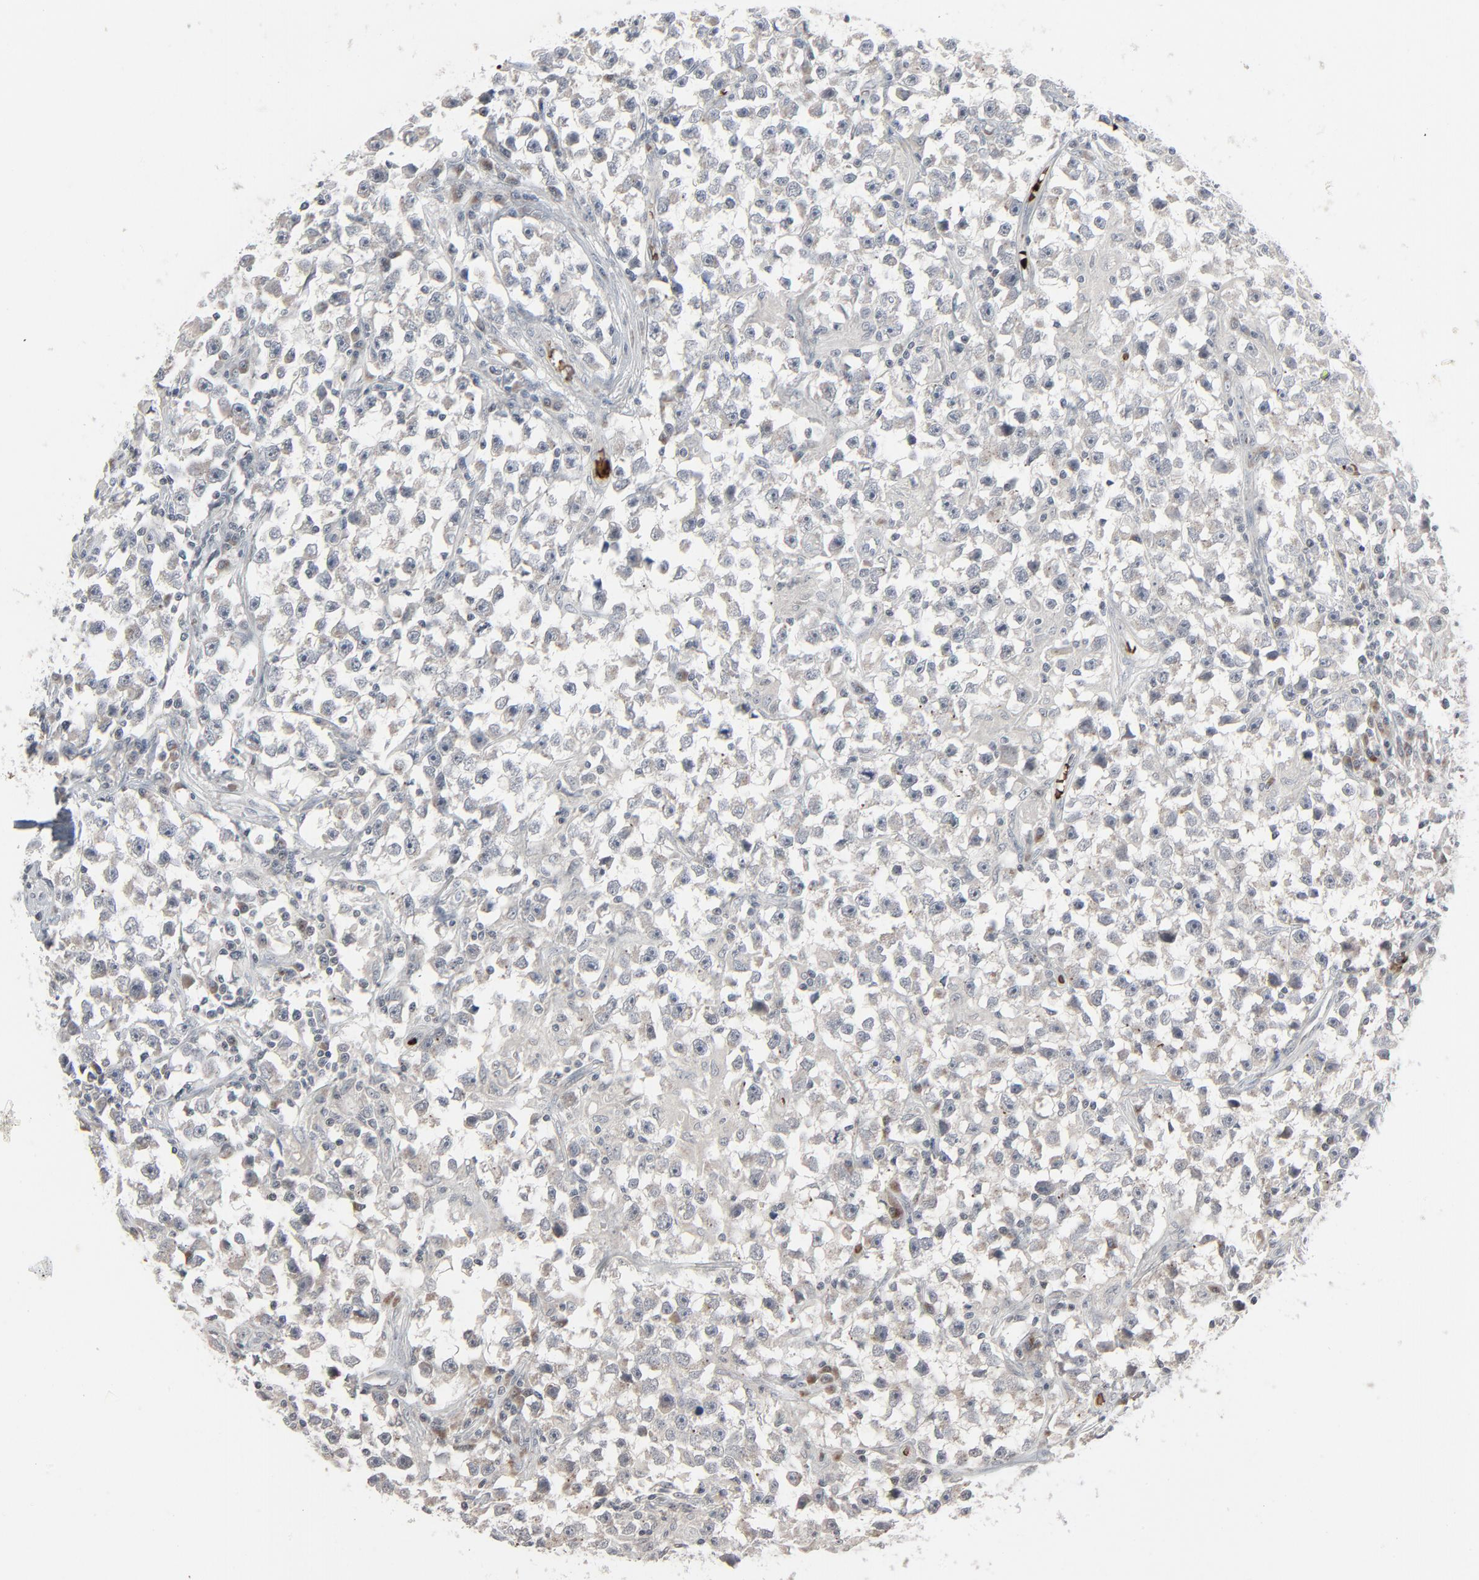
{"staining": {"intensity": "negative", "quantity": "none", "location": "none"}, "tissue": "testis cancer", "cell_type": "Tumor cells", "image_type": "cancer", "snomed": [{"axis": "morphology", "description": "Seminoma, NOS"}, {"axis": "topography", "description": "Testis"}], "caption": "The histopathology image reveals no significant staining in tumor cells of testis seminoma.", "gene": "SAGE1", "patient": {"sex": "male", "age": 33}}